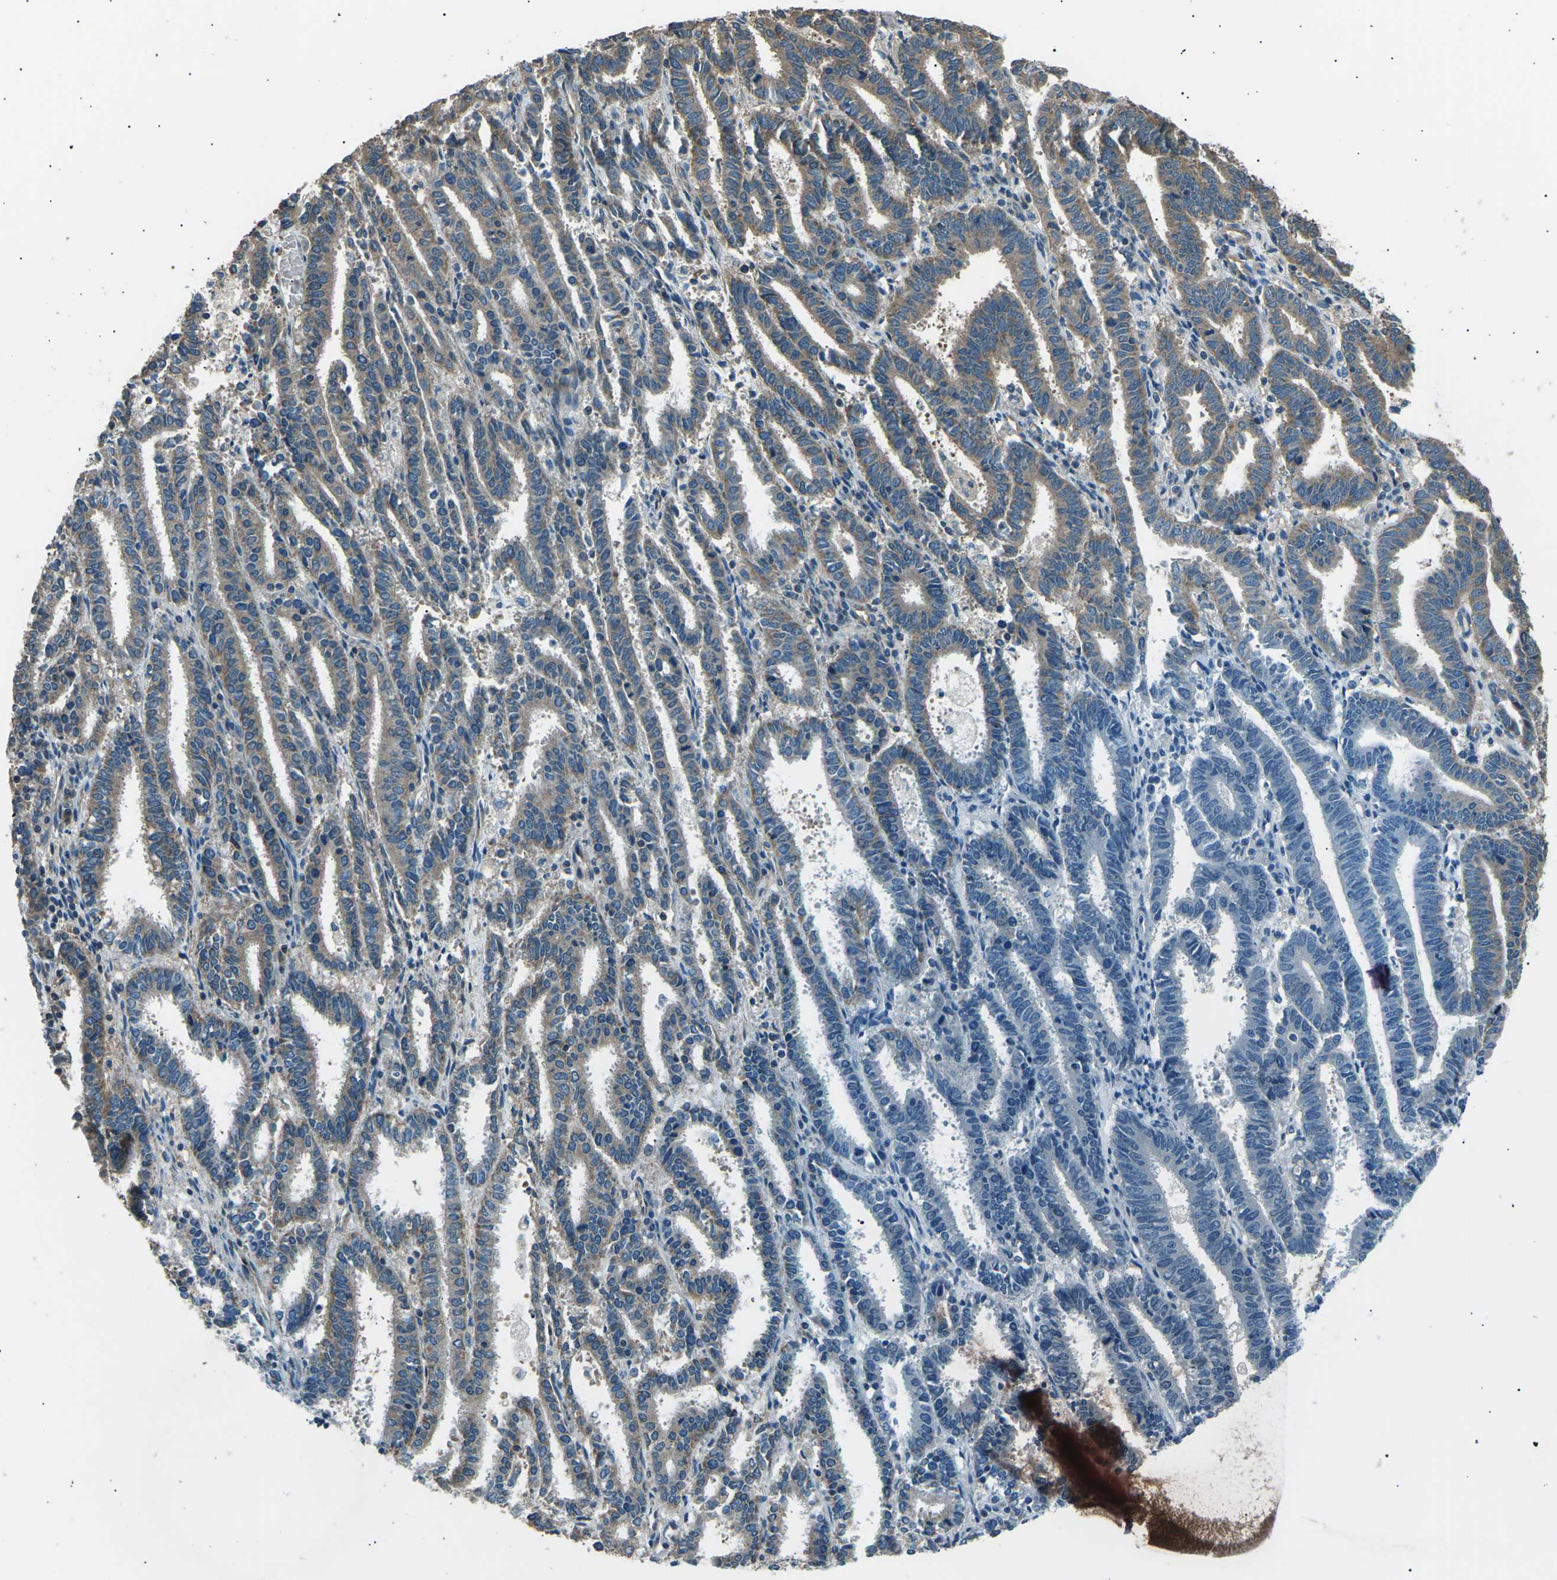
{"staining": {"intensity": "moderate", "quantity": ">75%", "location": "cytoplasmic/membranous"}, "tissue": "endometrial cancer", "cell_type": "Tumor cells", "image_type": "cancer", "snomed": [{"axis": "morphology", "description": "Adenocarcinoma, NOS"}, {"axis": "topography", "description": "Uterus"}], "caption": "Moderate cytoplasmic/membranous protein positivity is appreciated in about >75% of tumor cells in endometrial adenocarcinoma.", "gene": "SLK", "patient": {"sex": "female", "age": 83}}